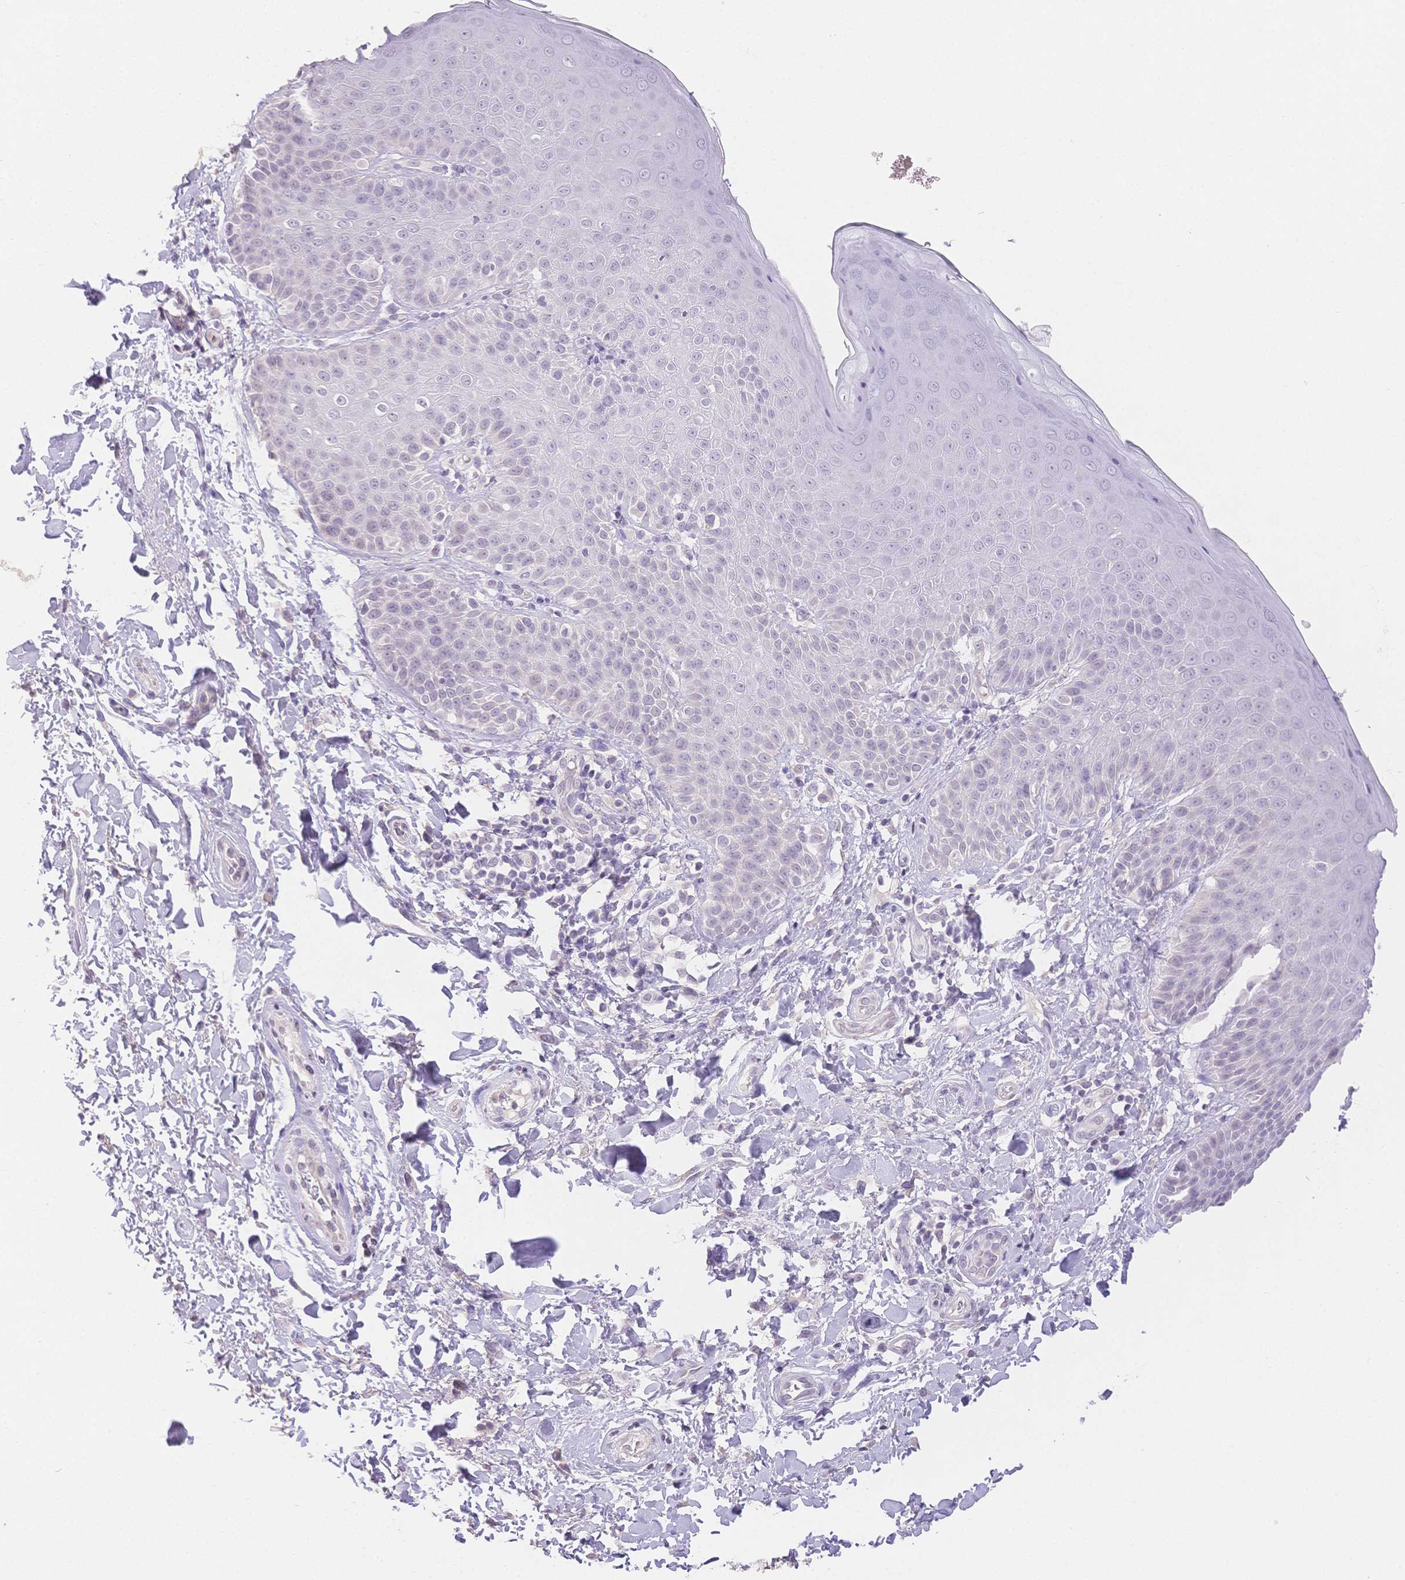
{"staining": {"intensity": "weak", "quantity": "<25%", "location": "cytoplasmic/membranous"}, "tissue": "skin", "cell_type": "Epidermal cells", "image_type": "normal", "snomed": [{"axis": "morphology", "description": "Normal tissue, NOS"}, {"axis": "topography", "description": "Anal"}, {"axis": "topography", "description": "Peripheral nerve tissue"}], "caption": "An immunohistochemistry (IHC) photomicrograph of benign skin is shown. There is no staining in epidermal cells of skin.", "gene": "SUV39H2", "patient": {"sex": "male", "age": 51}}